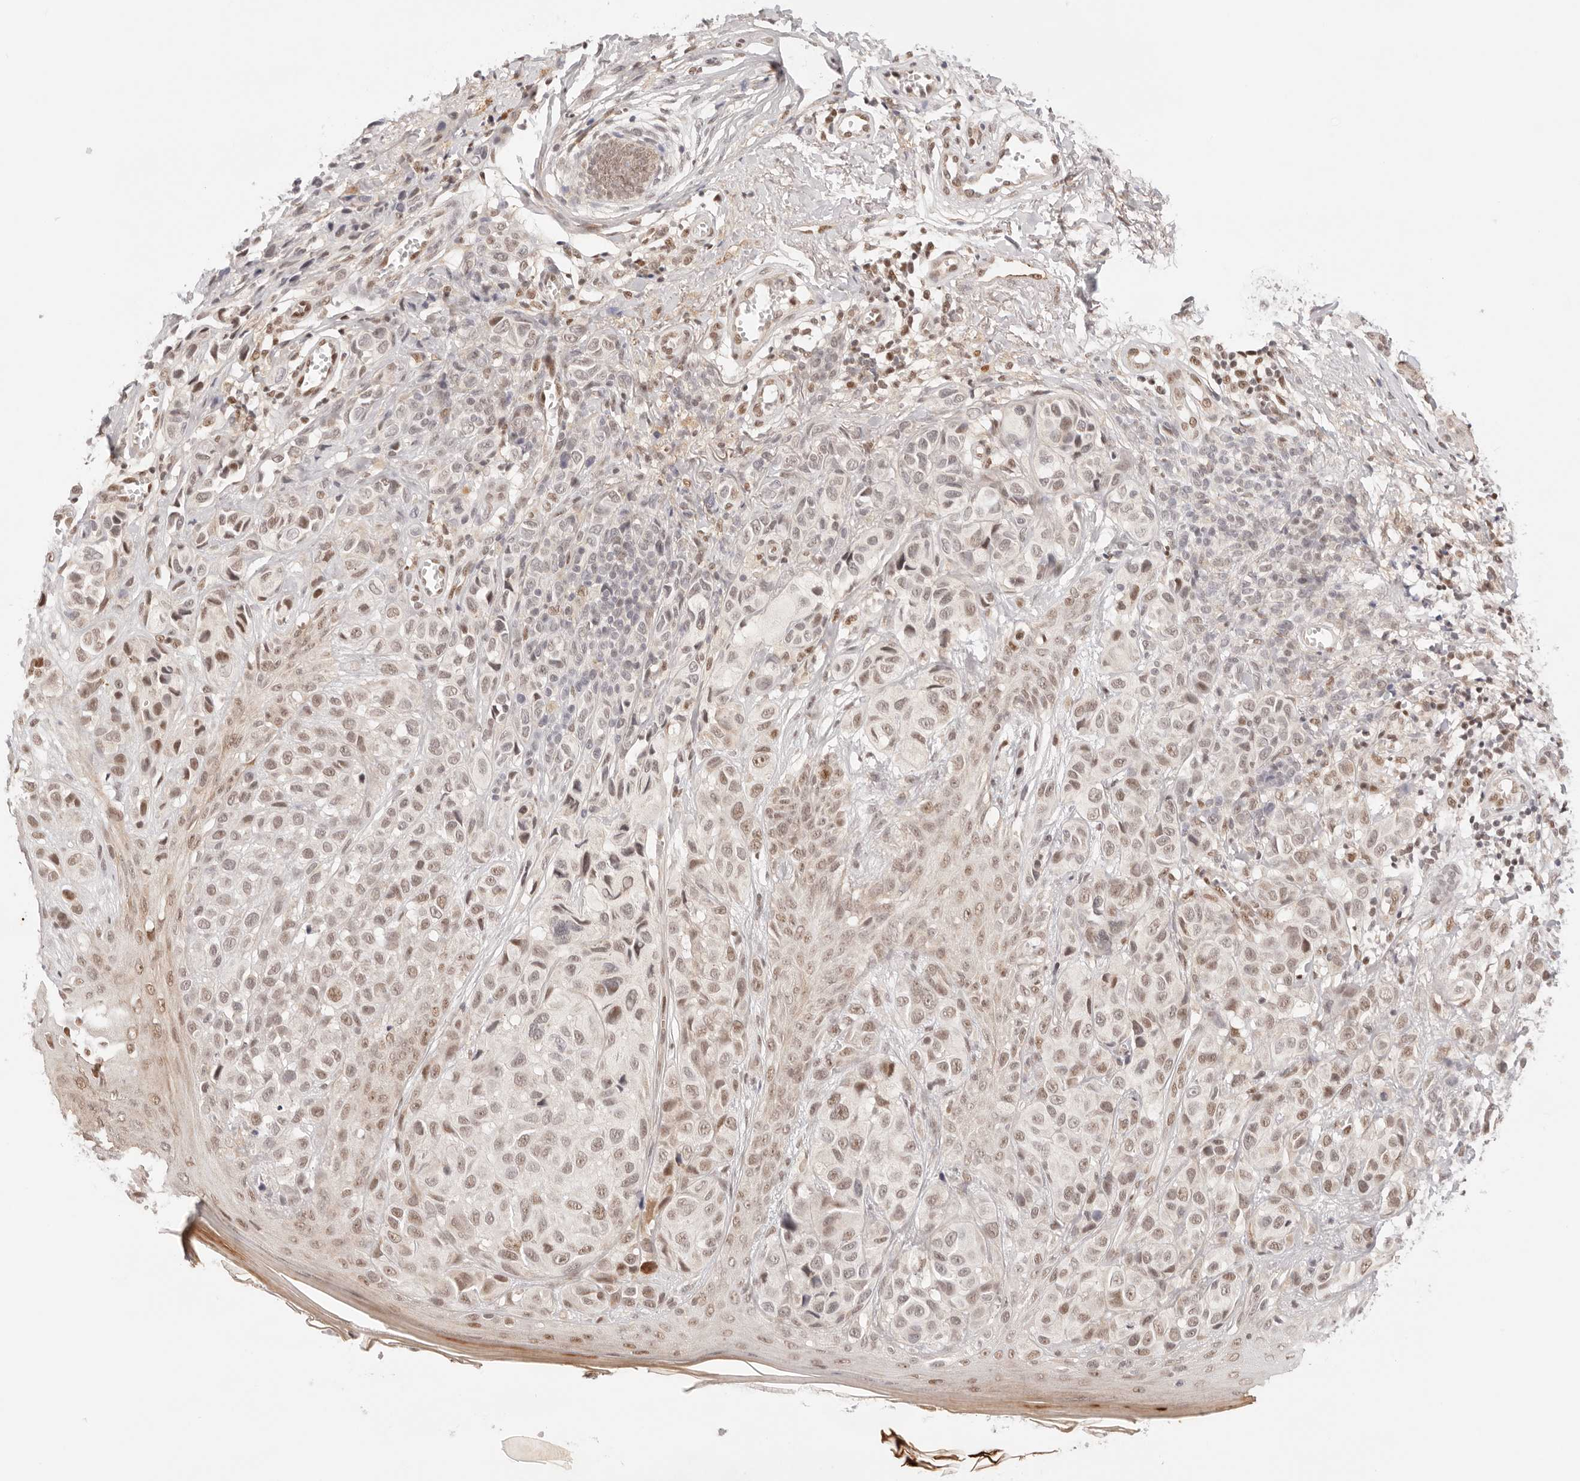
{"staining": {"intensity": "moderate", "quantity": "<25%", "location": "nuclear"}, "tissue": "melanoma", "cell_type": "Tumor cells", "image_type": "cancer", "snomed": [{"axis": "morphology", "description": "Malignant melanoma, NOS"}, {"axis": "topography", "description": "Skin"}], "caption": "This histopathology image shows IHC staining of melanoma, with low moderate nuclear staining in about <25% of tumor cells.", "gene": "GTF2E2", "patient": {"sex": "female", "age": 58}}